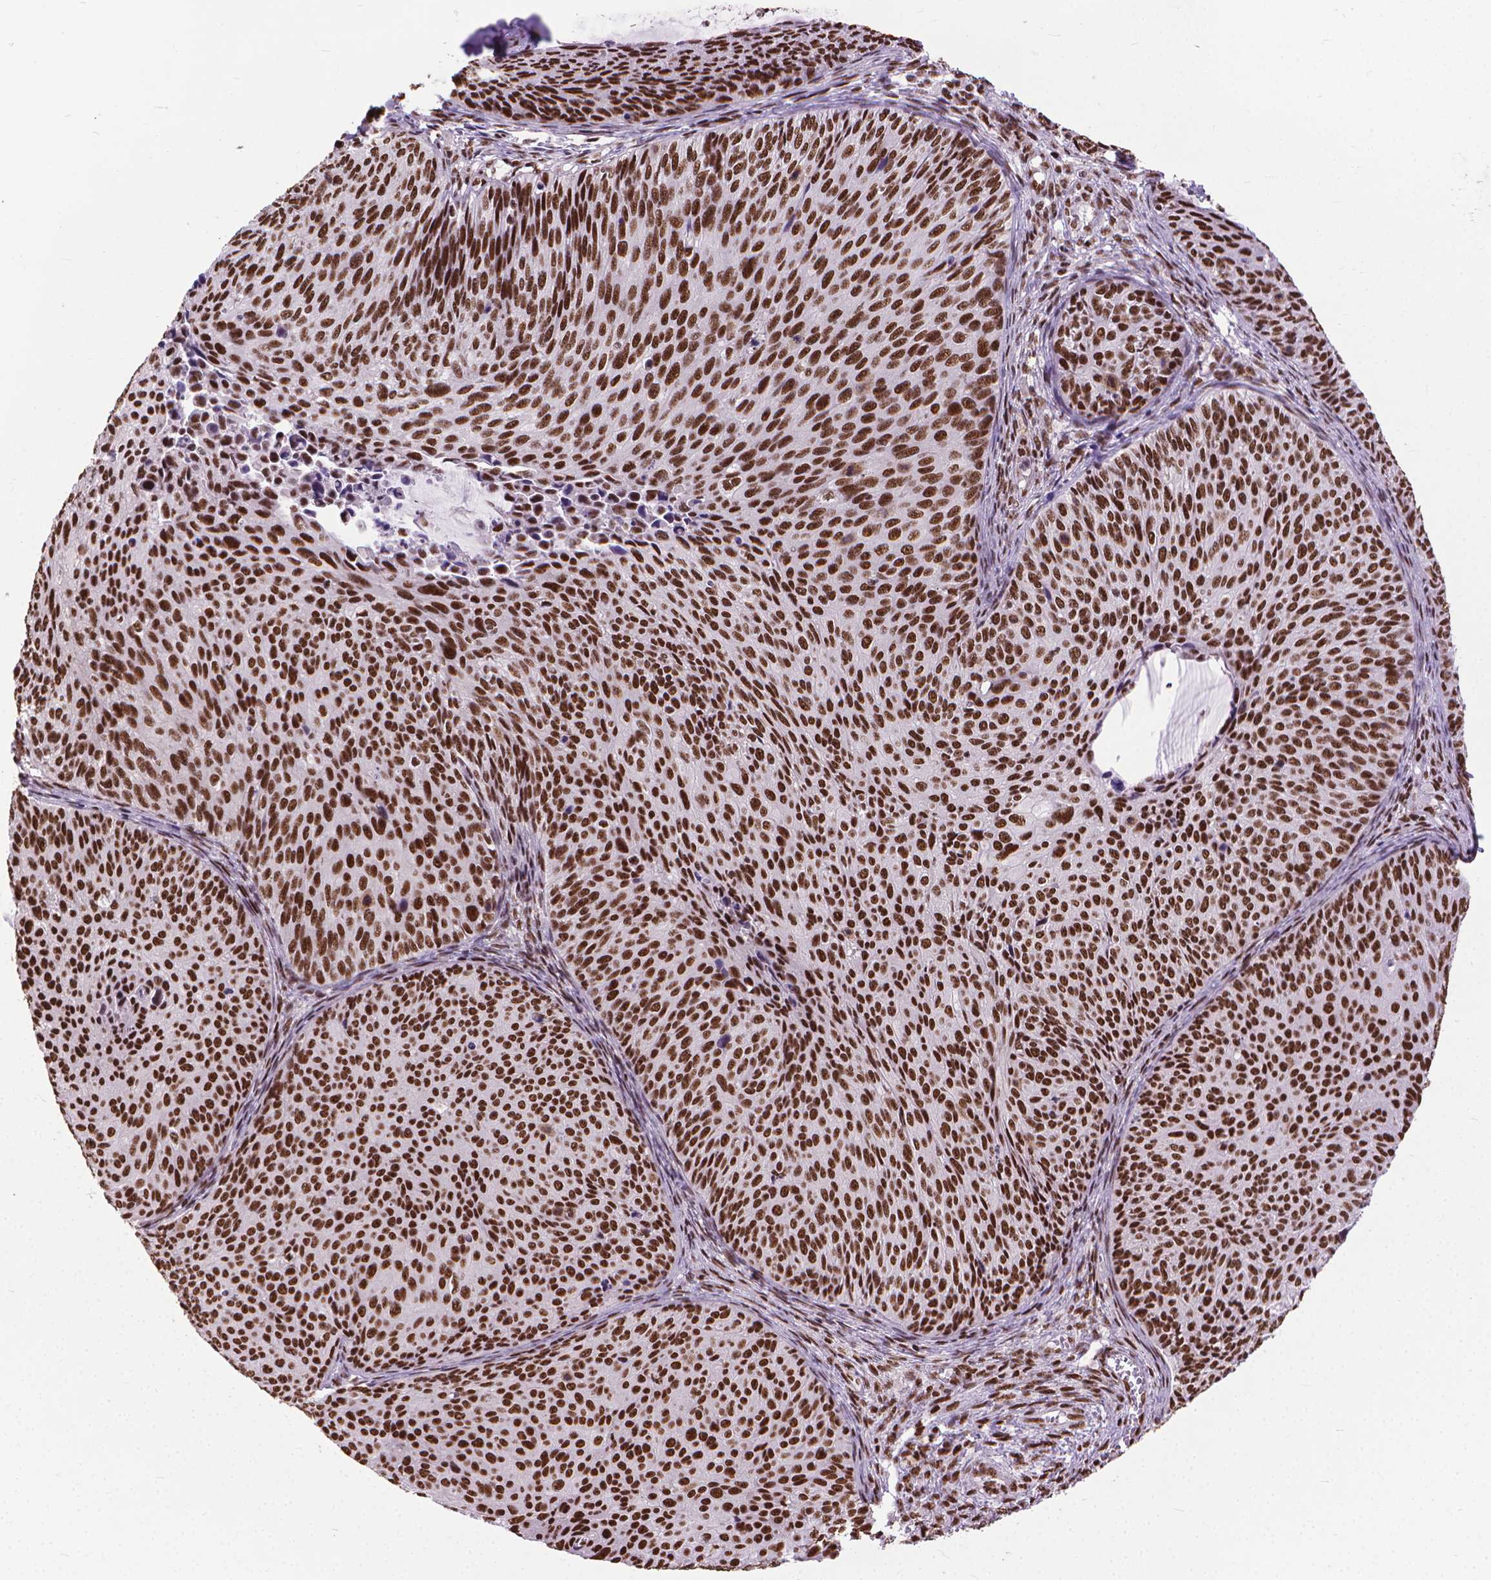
{"staining": {"intensity": "strong", "quantity": ">75%", "location": "nuclear"}, "tissue": "cervical cancer", "cell_type": "Tumor cells", "image_type": "cancer", "snomed": [{"axis": "morphology", "description": "Squamous cell carcinoma, NOS"}, {"axis": "topography", "description": "Cervix"}], "caption": "Cervical squamous cell carcinoma tissue demonstrates strong nuclear expression in approximately >75% of tumor cells, visualized by immunohistochemistry.", "gene": "AKAP8", "patient": {"sex": "female", "age": 36}}